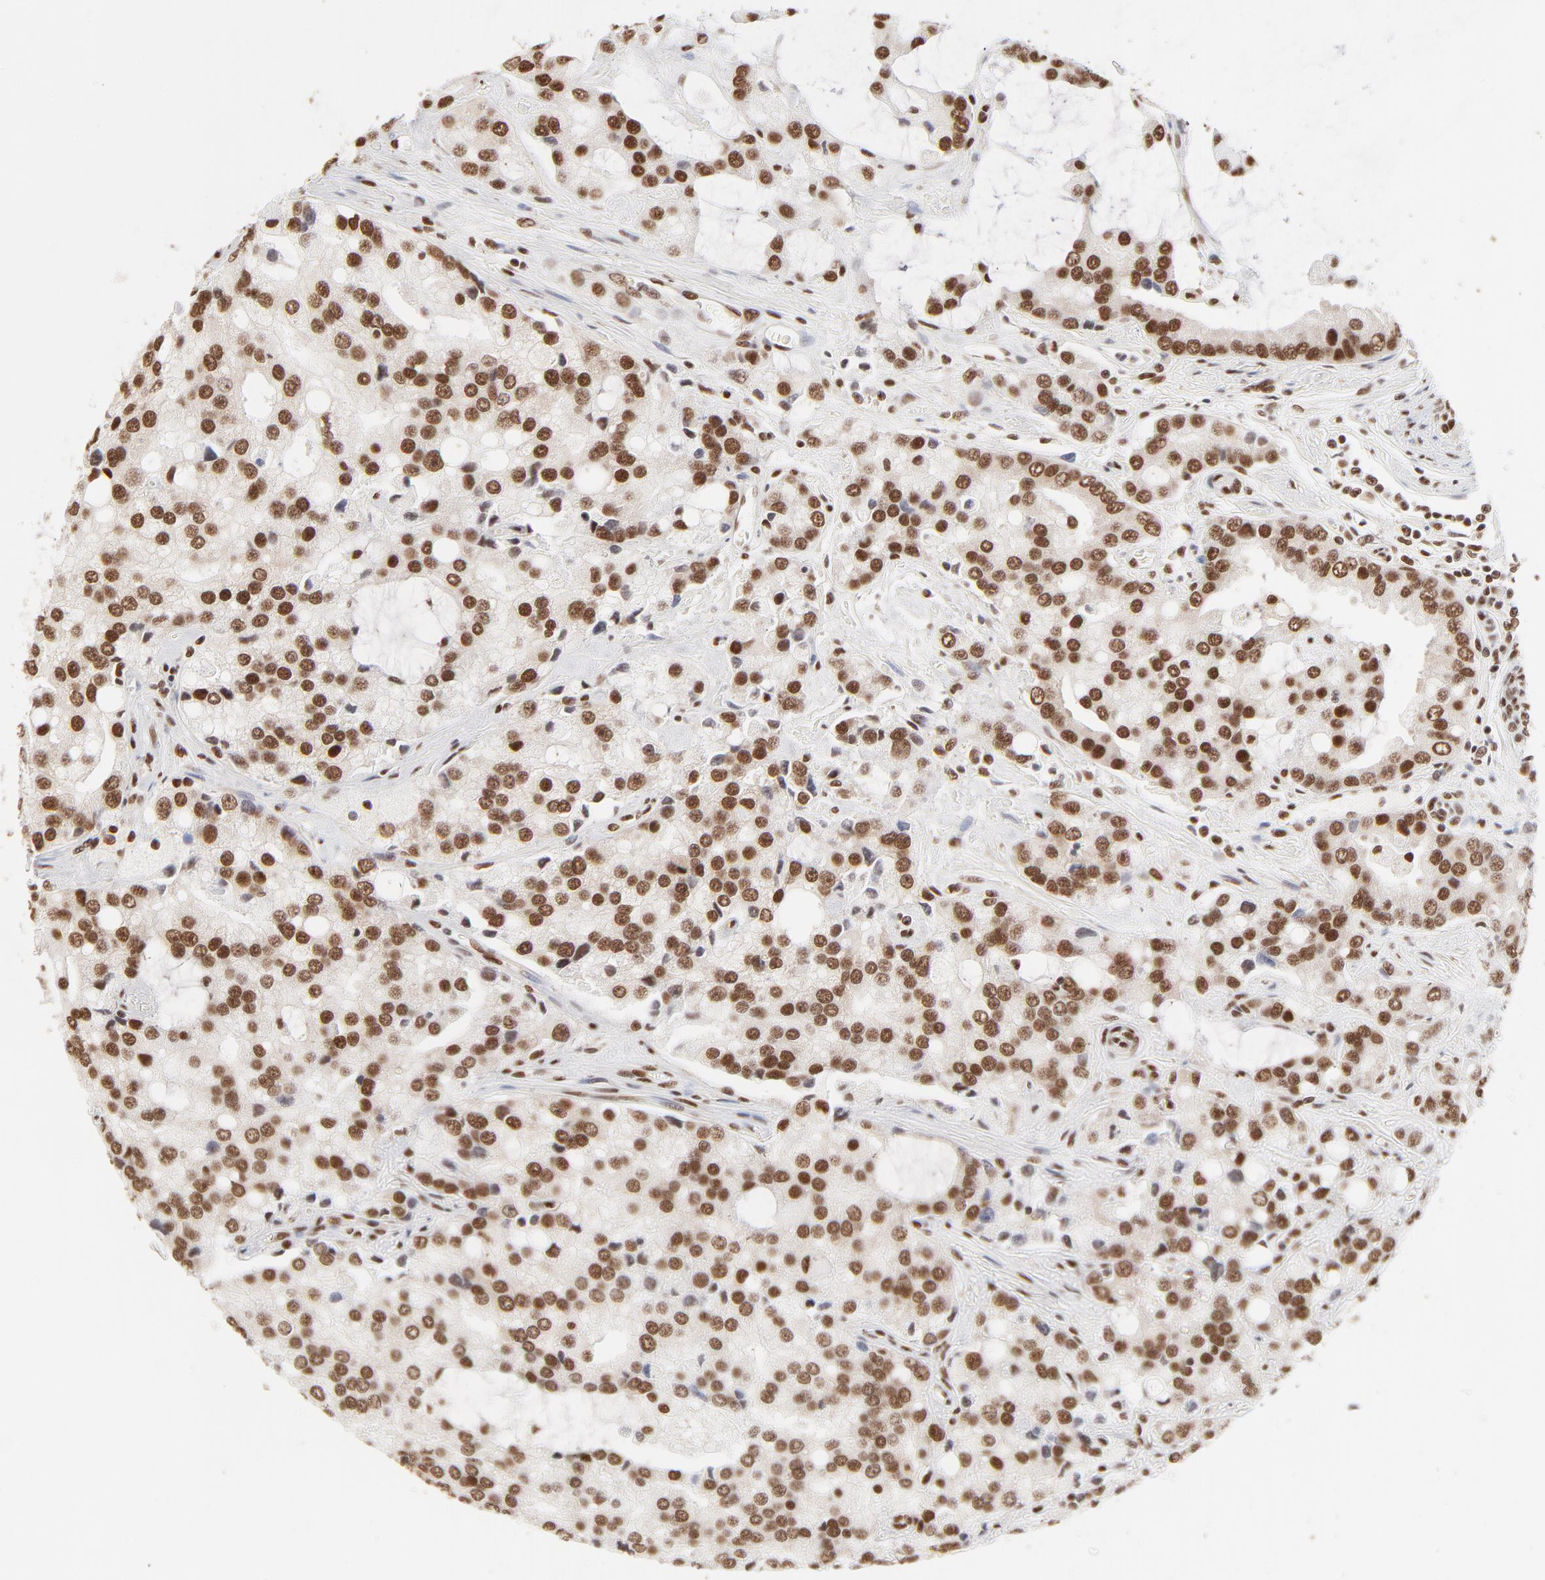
{"staining": {"intensity": "strong", "quantity": ">75%", "location": "nuclear"}, "tissue": "prostate cancer", "cell_type": "Tumor cells", "image_type": "cancer", "snomed": [{"axis": "morphology", "description": "Adenocarcinoma, High grade"}, {"axis": "topography", "description": "Prostate"}], "caption": "Immunohistochemistry (DAB (3,3'-diaminobenzidine)) staining of adenocarcinoma (high-grade) (prostate) displays strong nuclear protein expression in approximately >75% of tumor cells.", "gene": "TARDBP", "patient": {"sex": "male", "age": 67}}